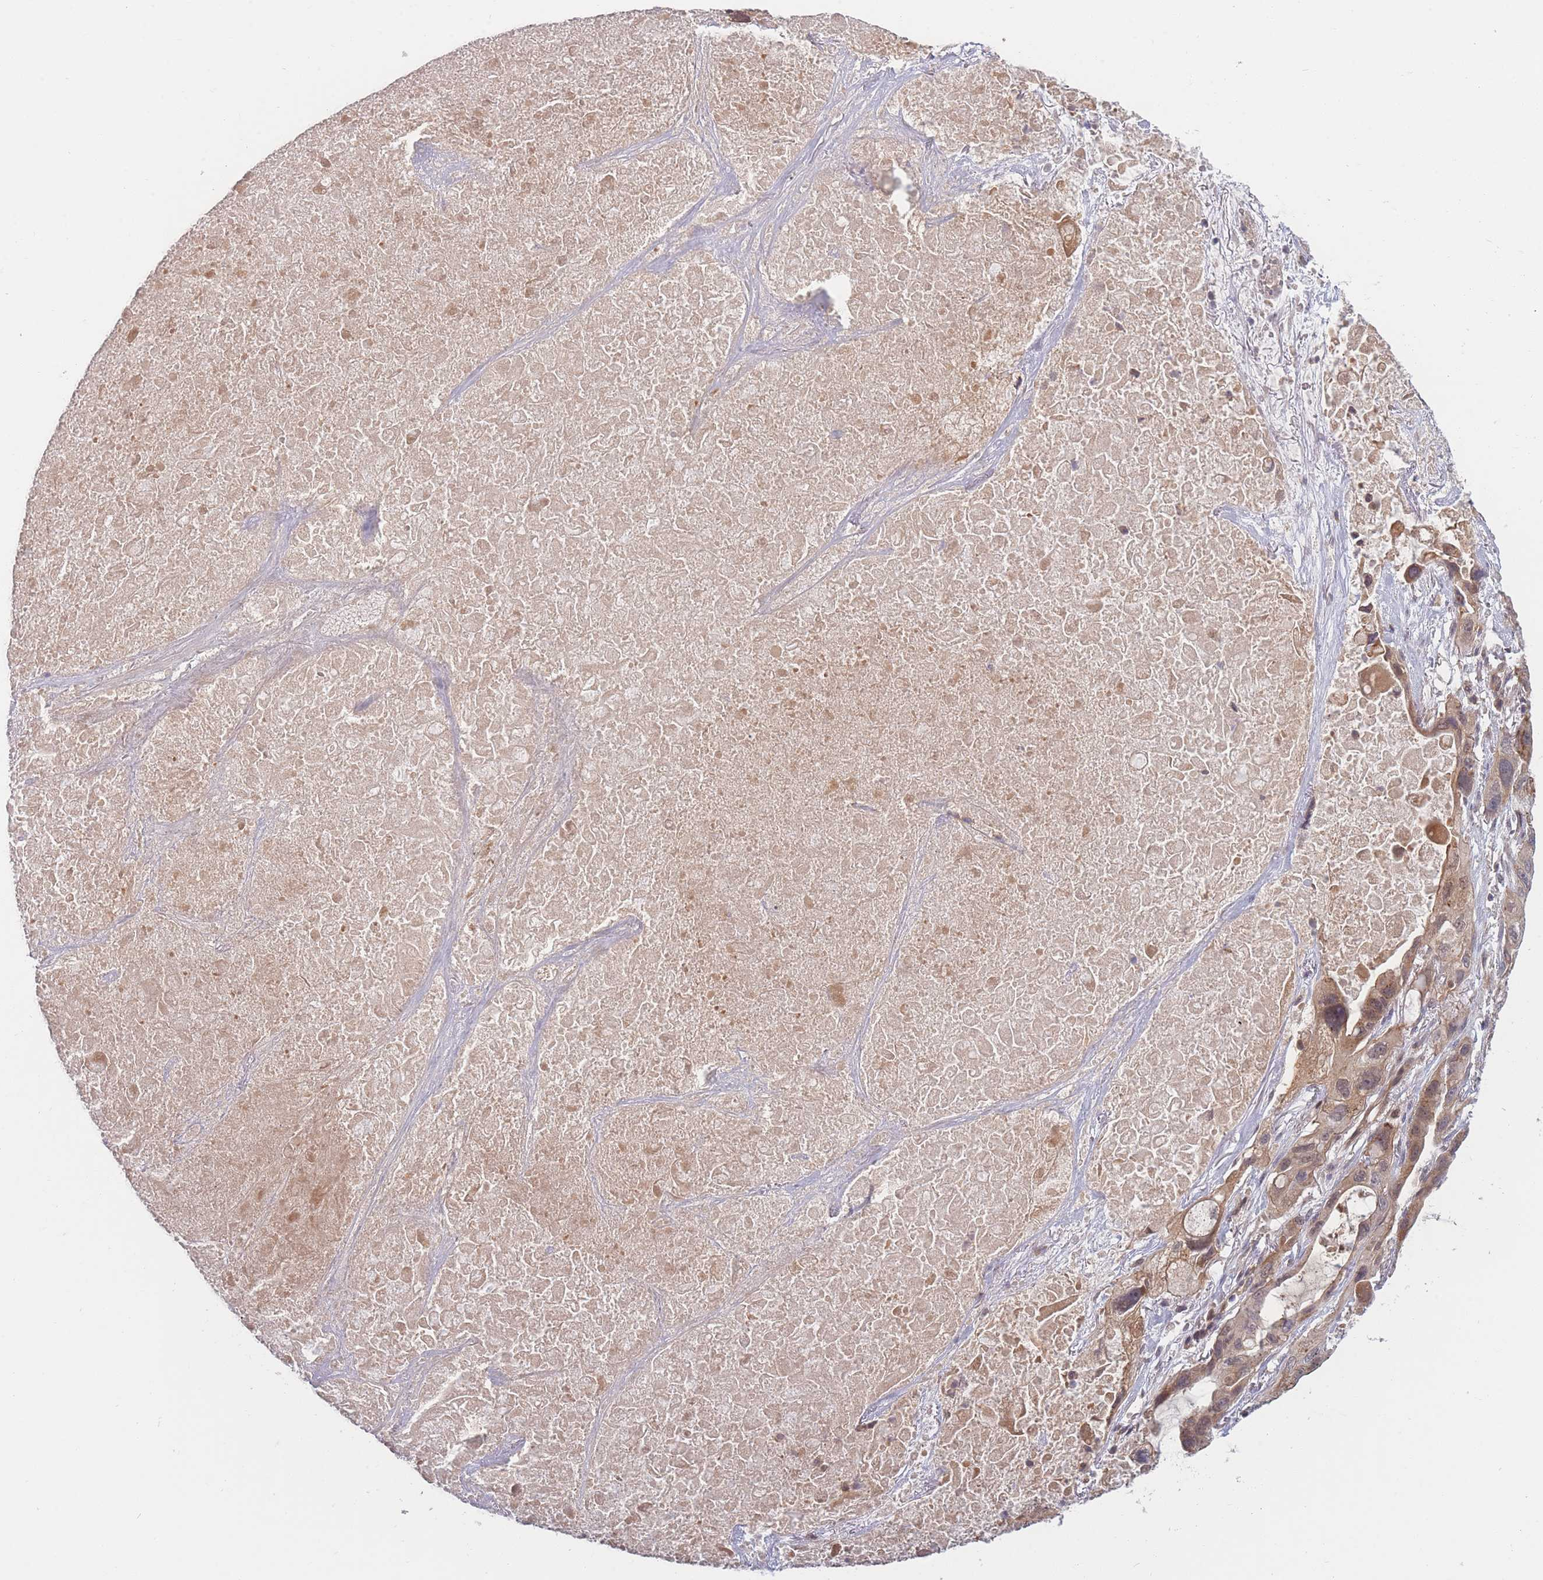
{"staining": {"intensity": "moderate", "quantity": "25%-75%", "location": "cytoplasmic/membranous"}, "tissue": "lung cancer", "cell_type": "Tumor cells", "image_type": "cancer", "snomed": [{"axis": "morphology", "description": "Squamous cell carcinoma, NOS"}, {"axis": "topography", "description": "Lung"}], "caption": "Lung cancer stained with a protein marker reveals moderate staining in tumor cells.", "gene": "FAM153A", "patient": {"sex": "female", "age": 73}}